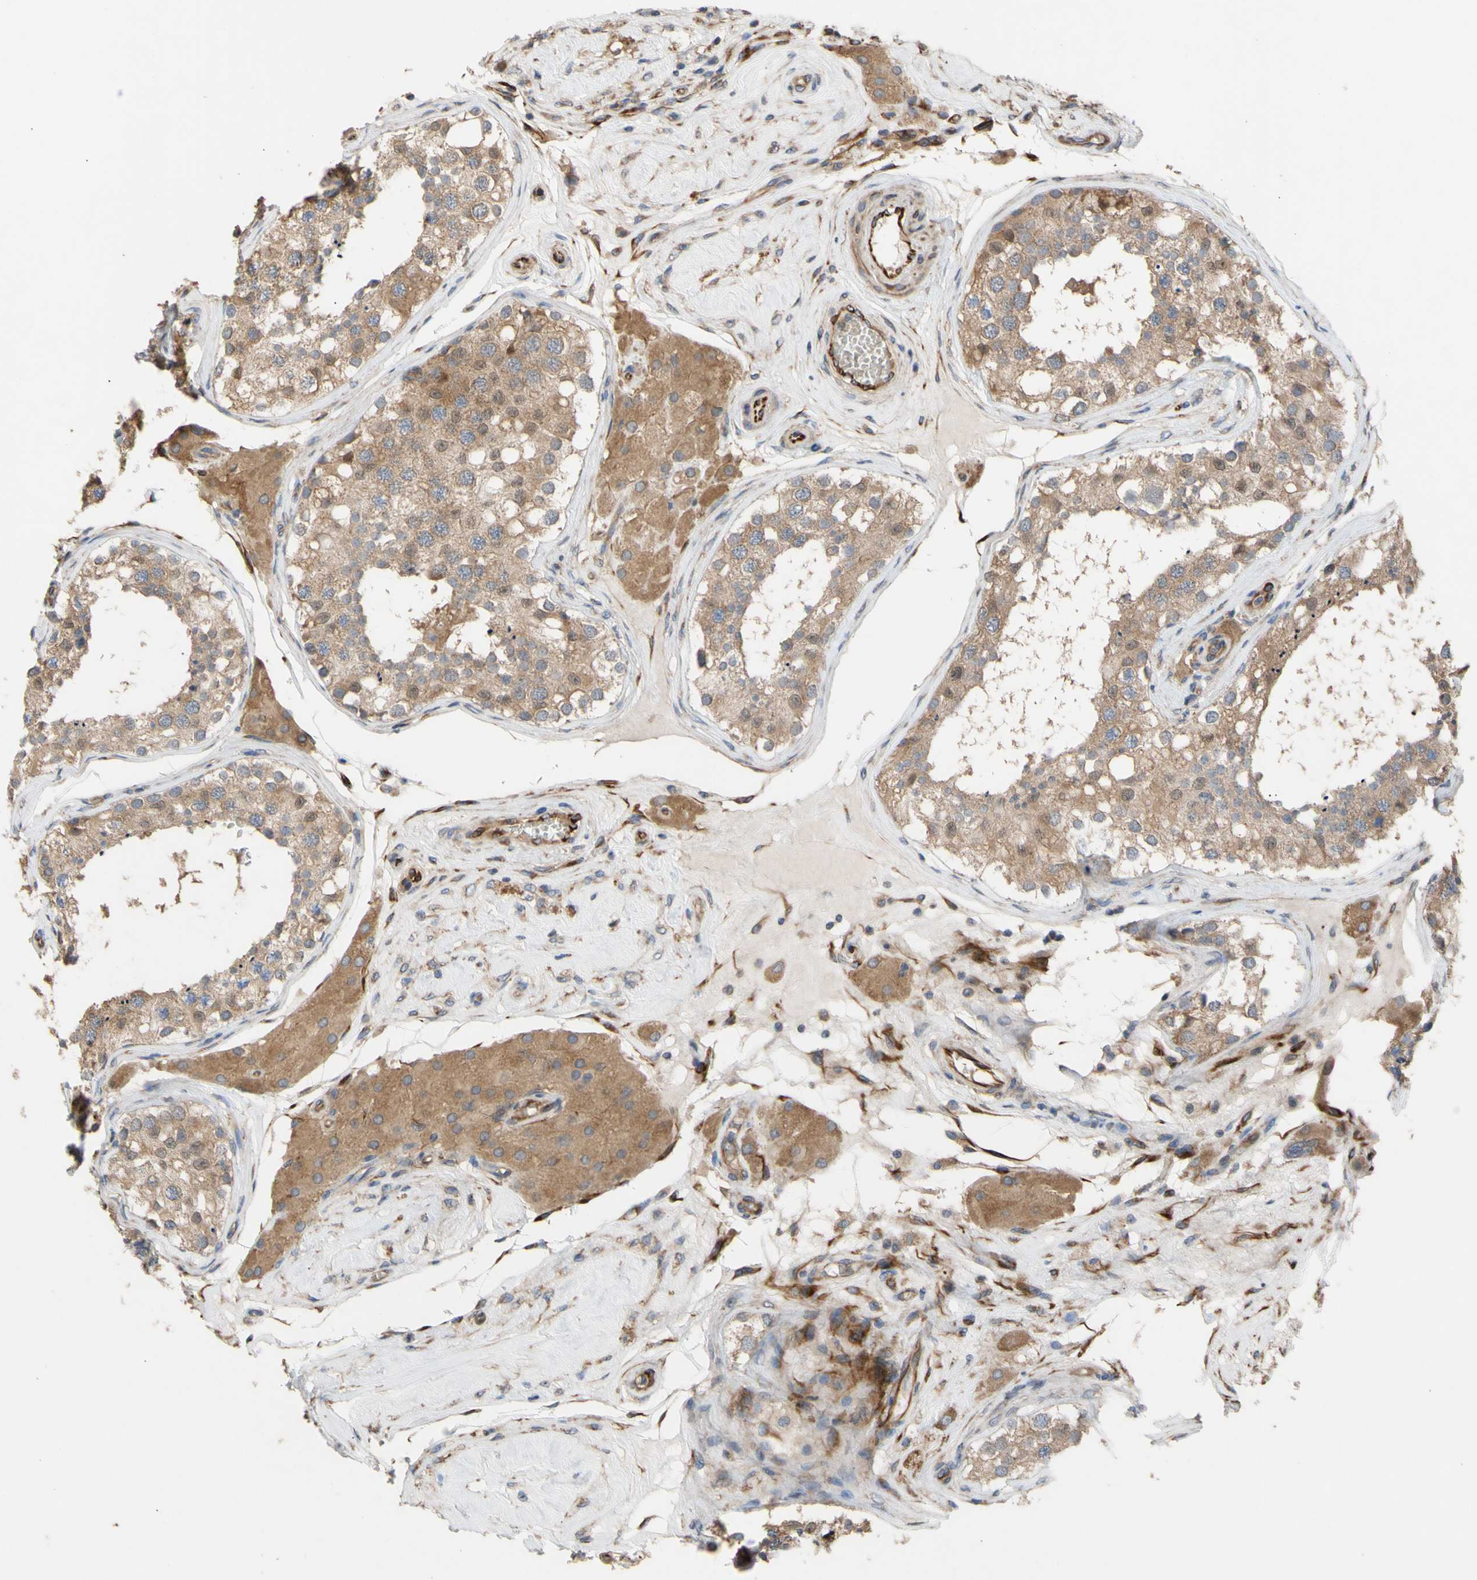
{"staining": {"intensity": "moderate", "quantity": ">75%", "location": "cytoplasmic/membranous"}, "tissue": "testis", "cell_type": "Cells in seminiferous ducts", "image_type": "normal", "snomed": [{"axis": "morphology", "description": "Normal tissue, NOS"}, {"axis": "topography", "description": "Testis"}], "caption": "Cells in seminiferous ducts show medium levels of moderate cytoplasmic/membranous positivity in about >75% of cells in normal human testis. (DAB (3,3'-diaminobenzidine) IHC with brightfield microscopy, high magnification).", "gene": "EIF2S3", "patient": {"sex": "male", "age": 68}}